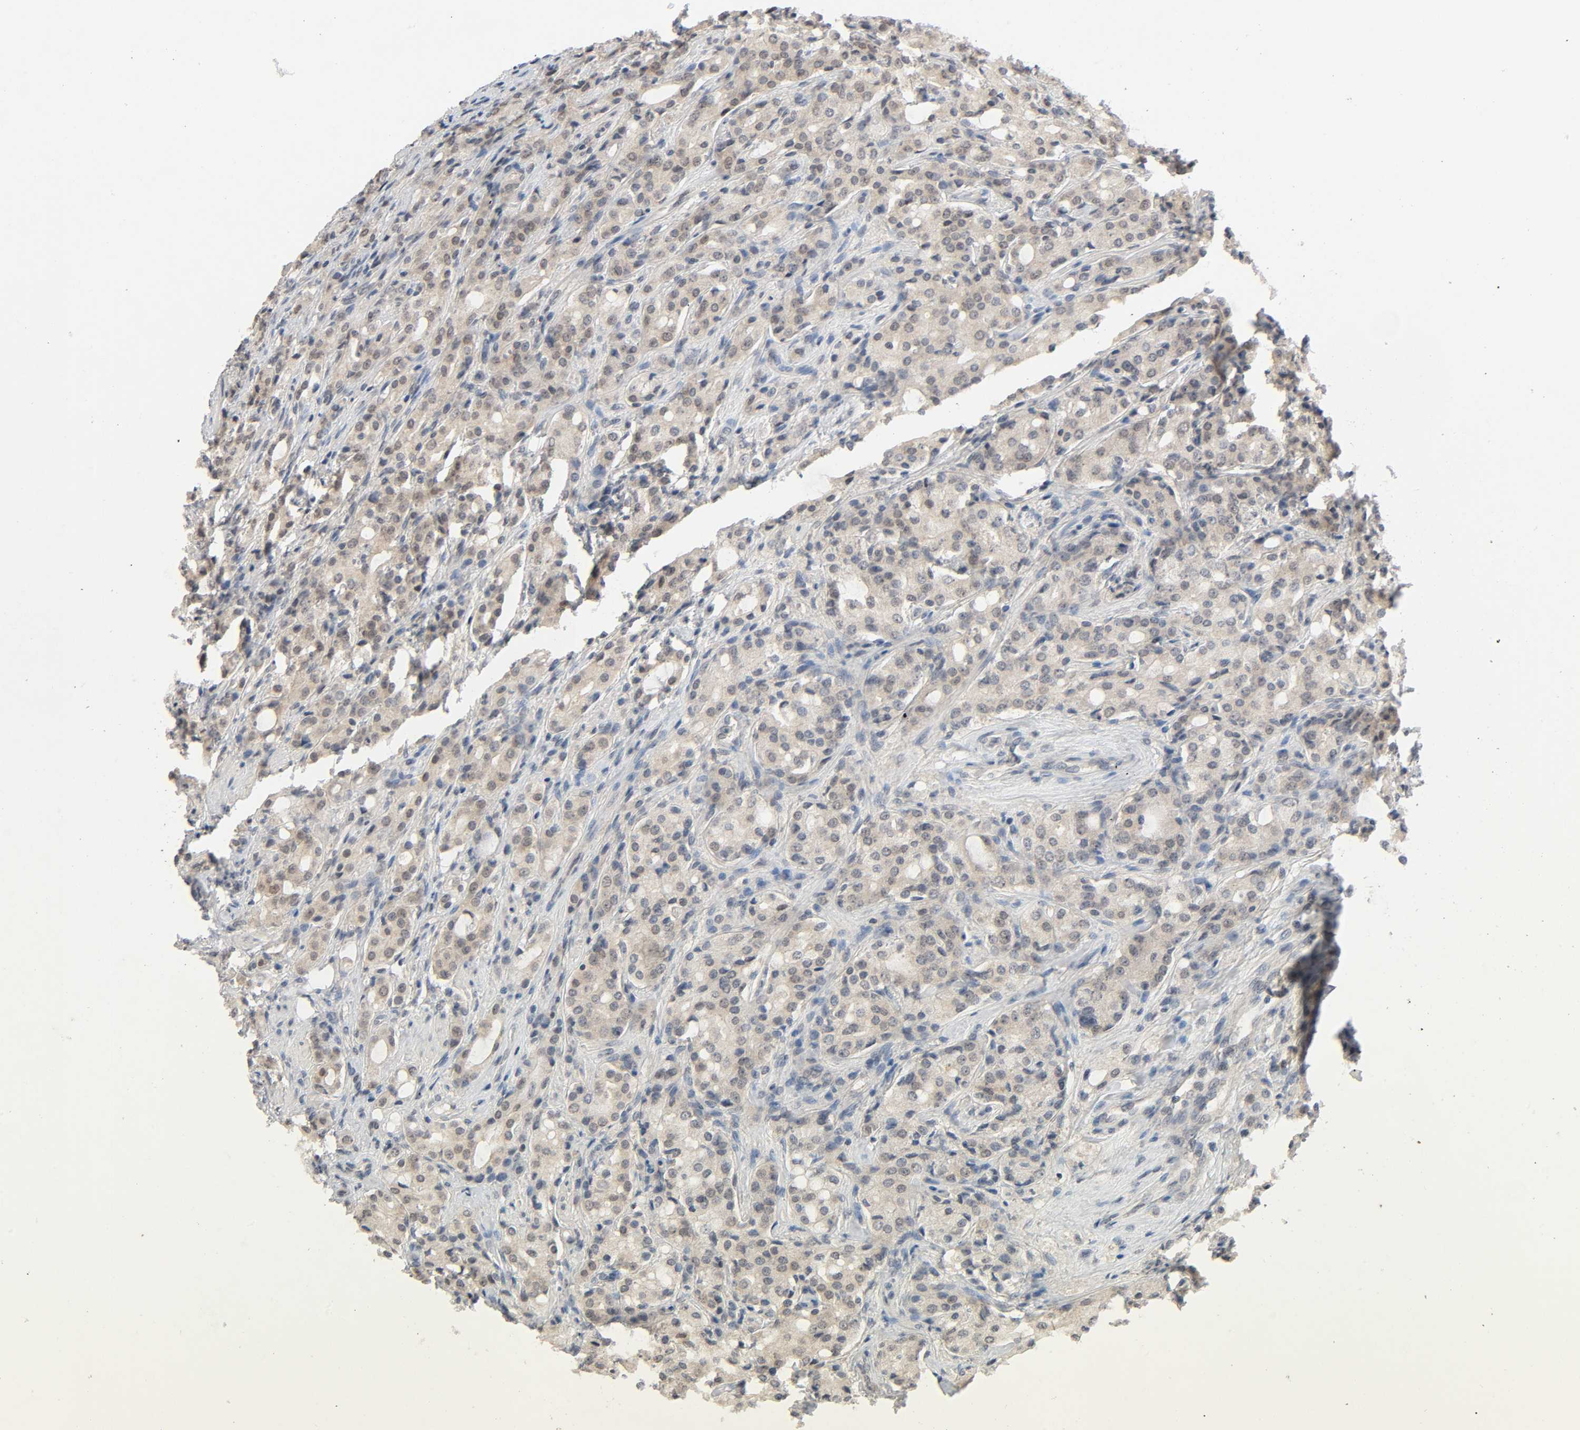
{"staining": {"intensity": "weak", "quantity": "25%-75%", "location": "cytoplasmic/membranous,nuclear"}, "tissue": "prostate cancer", "cell_type": "Tumor cells", "image_type": "cancer", "snomed": [{"axis": "morphology", "description": "Adenocarcinoma, High grade"}, {"axis": "topography", "description": "Prostate"}], "caption": "Brown immunohistochemical staining in human high-grade adenocarcinoma (prostate) reveals weak cytoplasmic/membranous and nuclear expression in approximately 25%-75% of tumor cells. The protein of interest is stained brown, and the nuclei are stained in blue (DAB IHC with brightfield microscopy, high magnification).", "gene": "MAPKAPK5", "patient": {"sex": "male", "age": 72}}